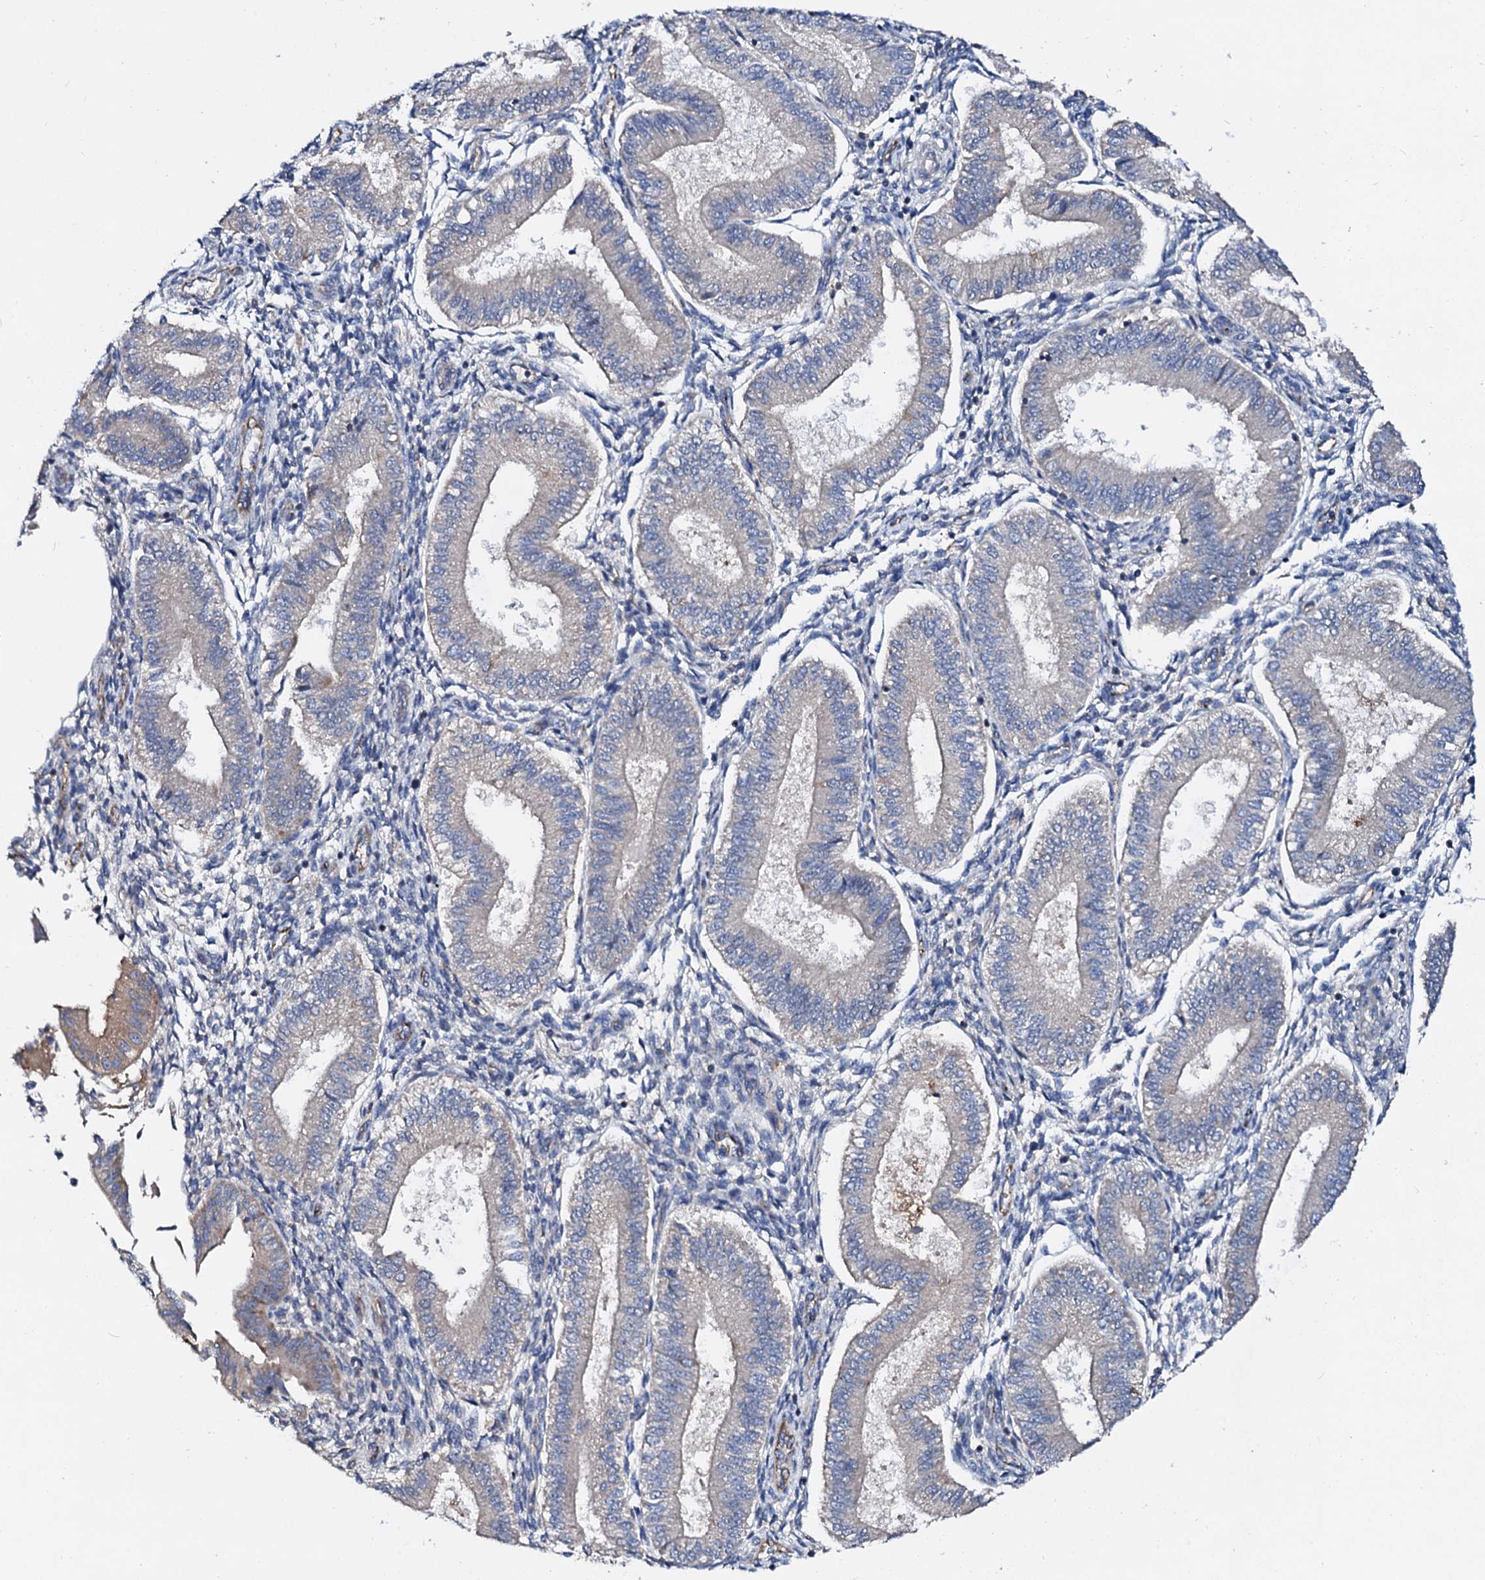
{"staining": {"intensity": "negative", "quantity": "none", "location": "none"}, "tissue": "endometrium", "cell_type": "Cells in endometrial stroma", "image_type": "normal", "snomed": [{"axis": "morphology", "description": "Normal tissue, NOS"}, {"axis": "topography", "description": "Endometrium"}], "caption": "A micrograph of human endometrium is negative for staining in cells in endometrial stroma. Brightfield microscopy of IHC stained with DAB (3,3'-diaminobenzidine) (brown) and hematoxylin (blue), captured at high magnification.", "gene": "FIBIN", "patient": {"sex": "female", "age": 39}}